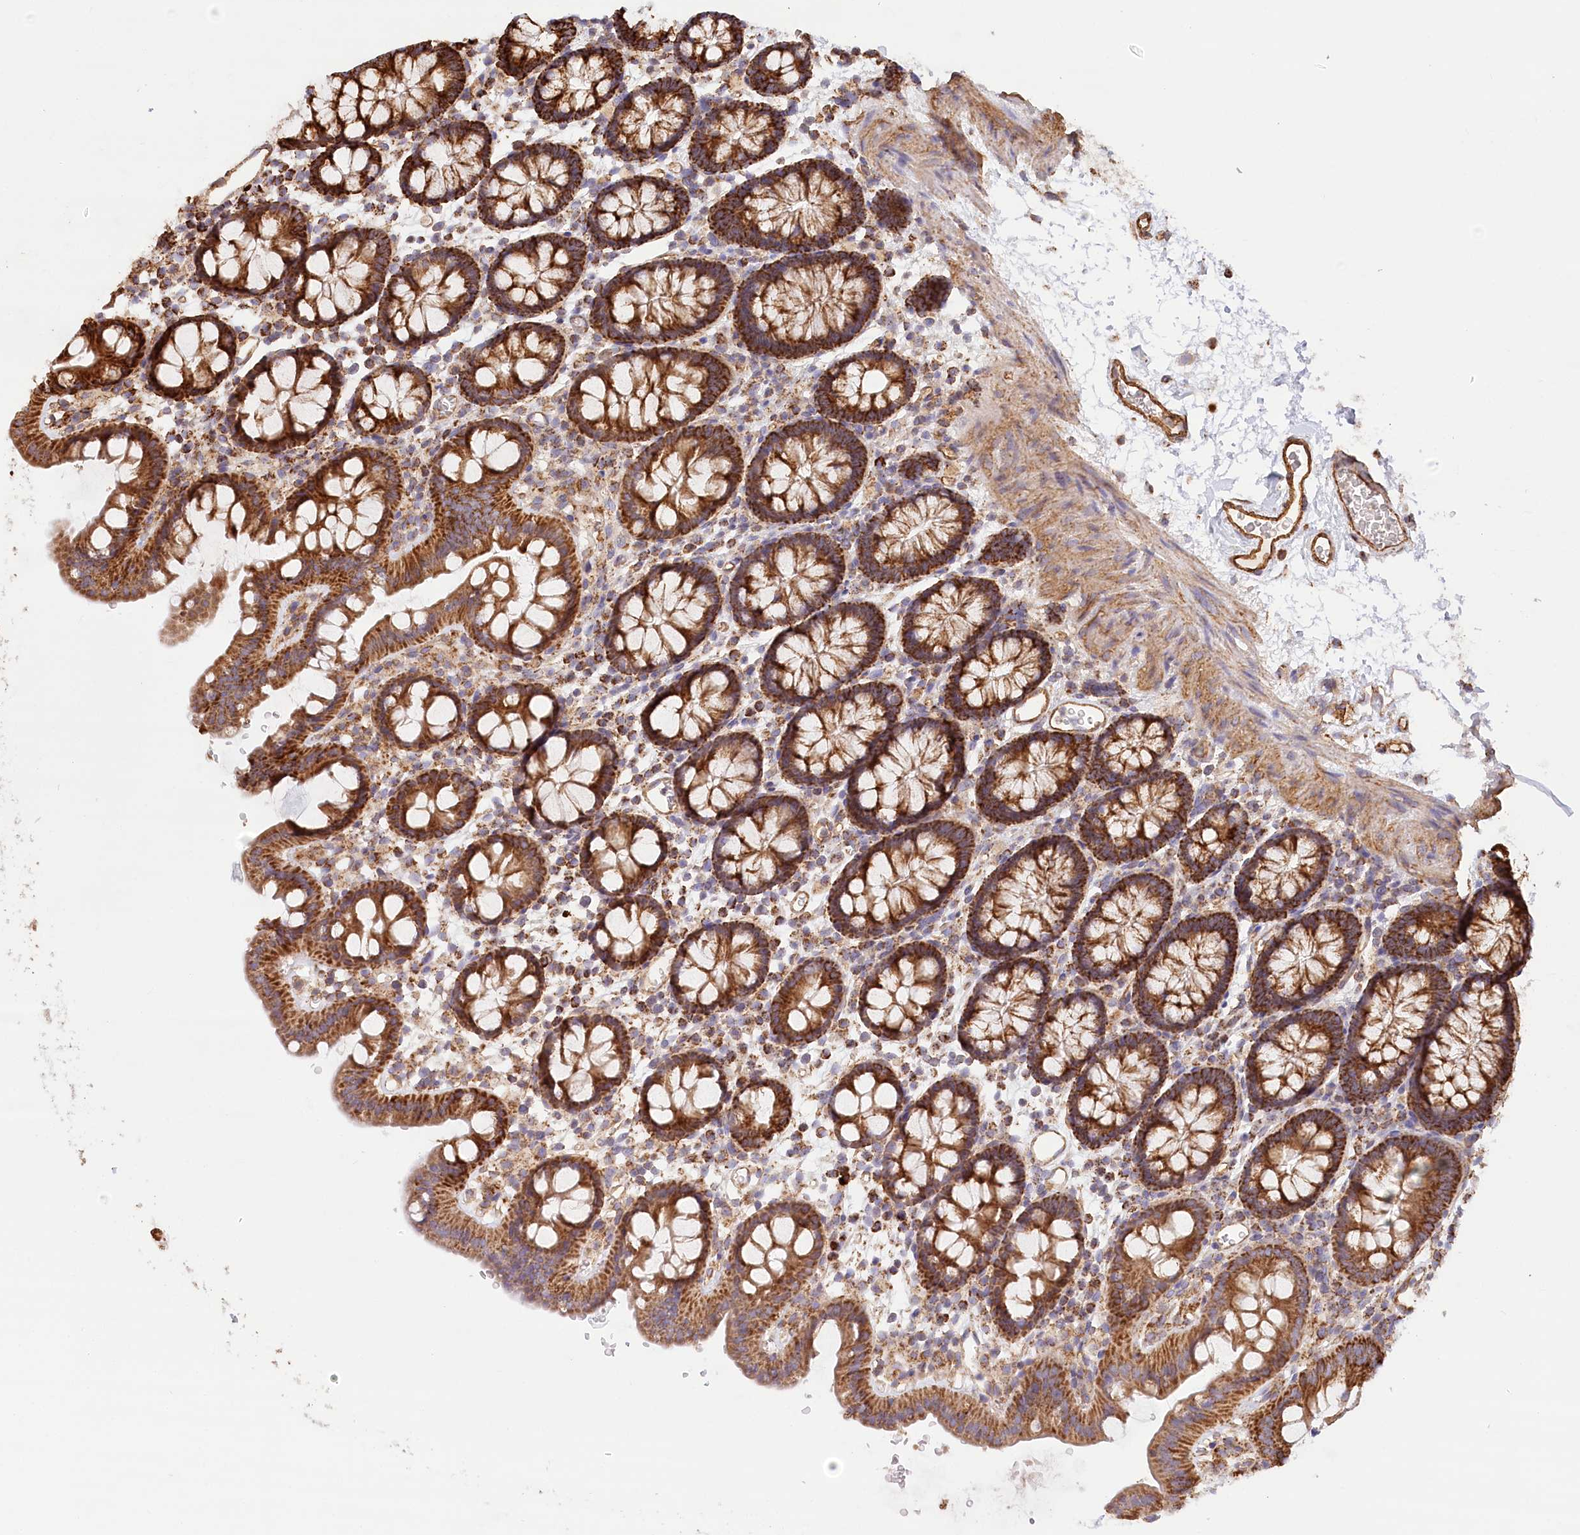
{"staining": {"intensity": "moderate", "quantity": ">75%", "location": "cytoplasmic/membranous"}, "tissue": "colon", "cell_type": "Endothelial cells", "image_type": "normal", "snomed": [{"axis": "morphology", "description": "Normal tissue, NOS"}, {"axis": "topography", "description": "Colon"}], "caption": "Unremarkable colon demonstrates moderate cytoplasmic/membranous staining in approximately >75% of endothelial cells (DAB IHC, brown staining for protein, blue staining for nuclei)..", "gene": "UMPS", "patient": {"sex": "male", "age": 75}}